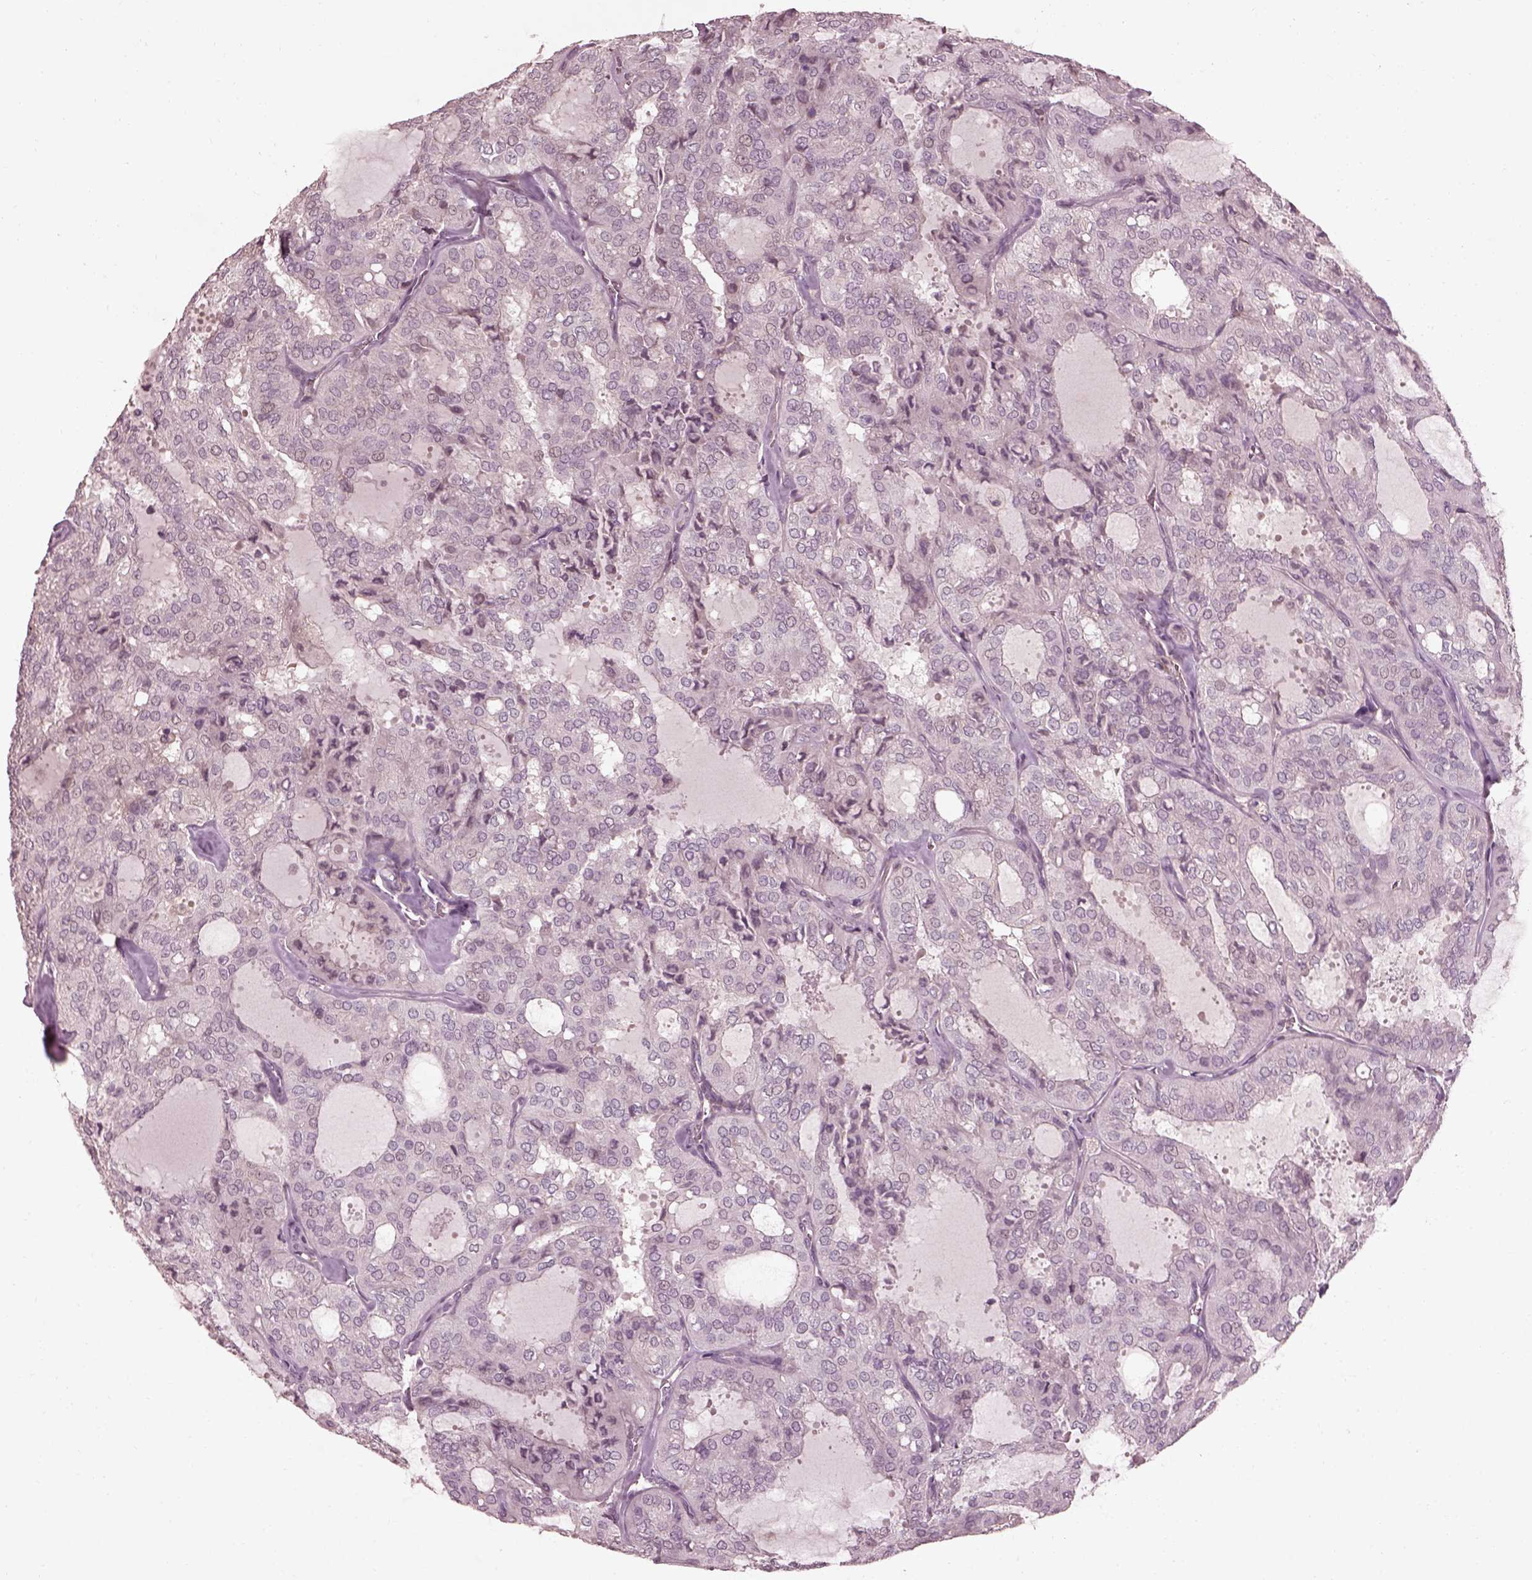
{"staining": {"intensity": "negative", "quantity": "none", "location": "none"}, "tissue": "thyroid cancer", "cell_type": "Tumor cells", "image_type": "cancer", "snomed": [{"axis": "morphology", "description": "Follicular adenoma carcinoma, NOS"}, {"axis": "topography", "description": "Thyroid gland"}], "caption": "This image is of thyroid cancer stained with immunohistochemistry to label a protein in brown with the nuclei are counter-stained blue. There is no staining in tumor cells.", "gene": "EFEMP1", "patient": {"sex": "male", "age": 75}}